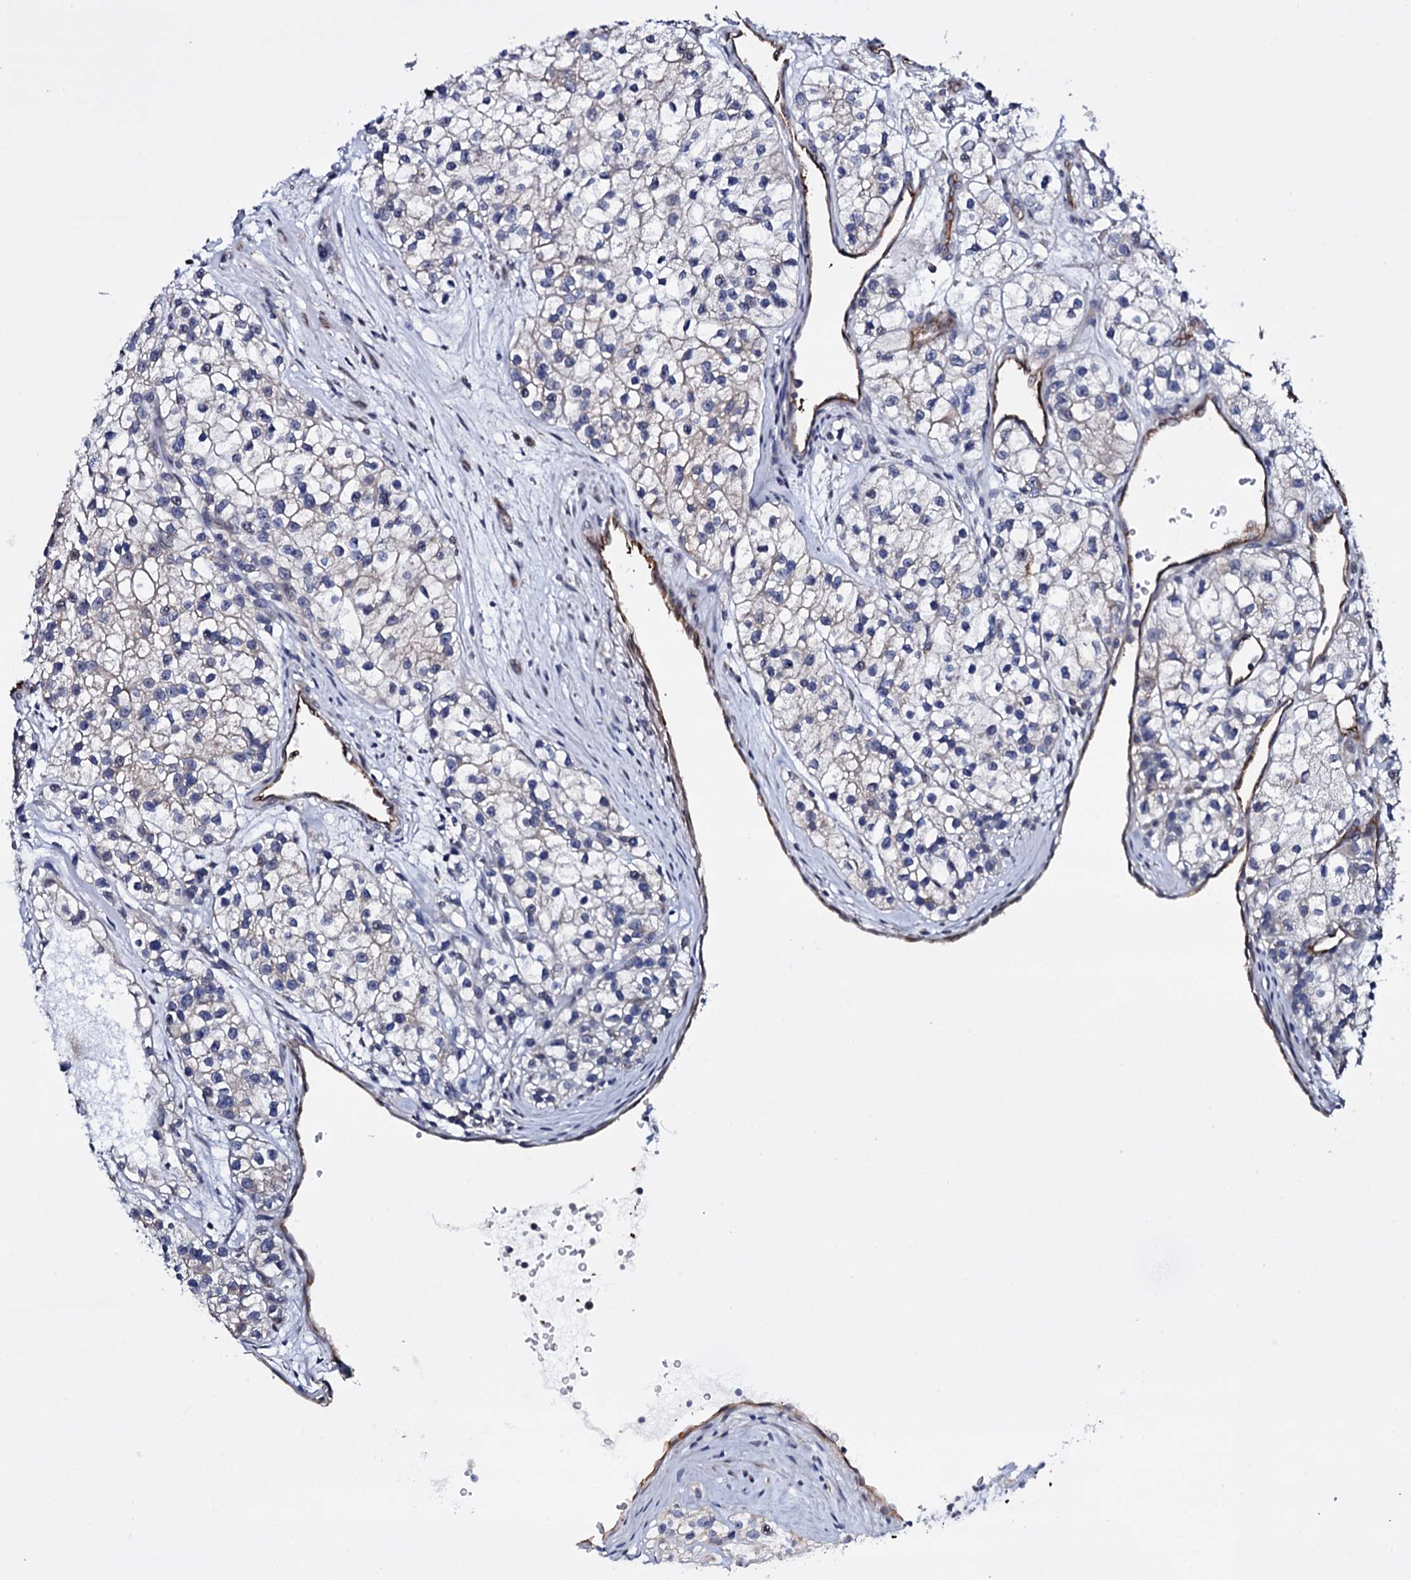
{"staining": {"intensity": "negative", "quantity": "none", "location": "none"}, "tissue": "renal cancer", "cell_type": "Tumor cells", "image_type": "cancer", "snomed": [{"axis": "morphology", "description": "Adenocarcinoma, NOS"}, {"axis": "topography", "description": "Kidney"}], "caption": "IHC of renal cancer exhibits no positivity in tumor cells. (Brightfield microscopy of DAB immunohistochemistry (IHC) at high magnification).", "gene": "GAREM1", "patient": {"sex": "female", "age": 57}}